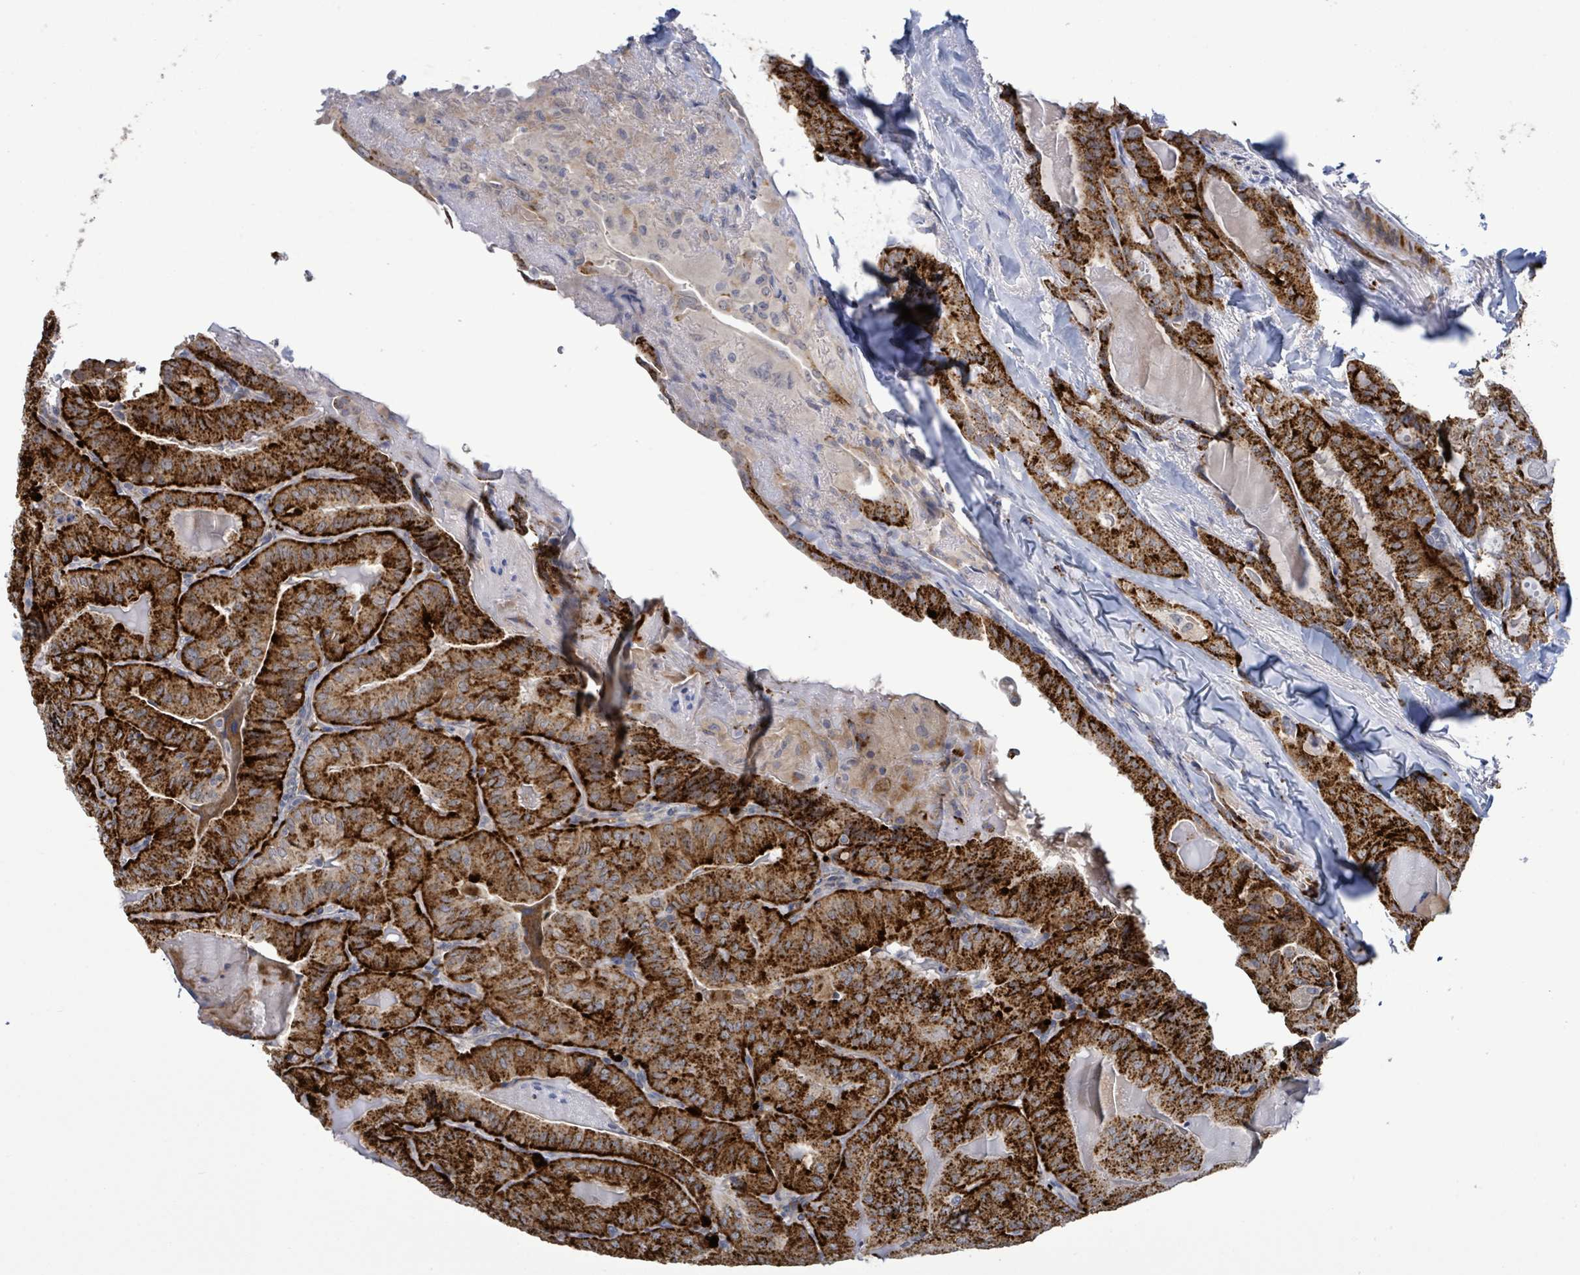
{"staining": {"intensity": "strong", "quantity": ">75%", "location": "cytoplasmic/membranous"}, "tissue": "thyroid cancer", "cell_type": "Tumor cells", "image_type": "cancer", "snomed": [{"axis": "morphology", "description": "Papillary adenocarcinoma, NOS"}, {"axis": "topography", "description": "Thyroid gland"}], "caption": "Thyroid cancer (papillary adenocarcinoma) tissue reveals strong cytoplasmic/membranous expression in about >75% of tumor cells, visualized by immunohistochemistry. (DAB (3,3'-diaminobenzidine) = brown stain, brightfield microscopy at high magnification).", "gene": "AMMECR1", "patient": {"sex": "female", "age": 68}}